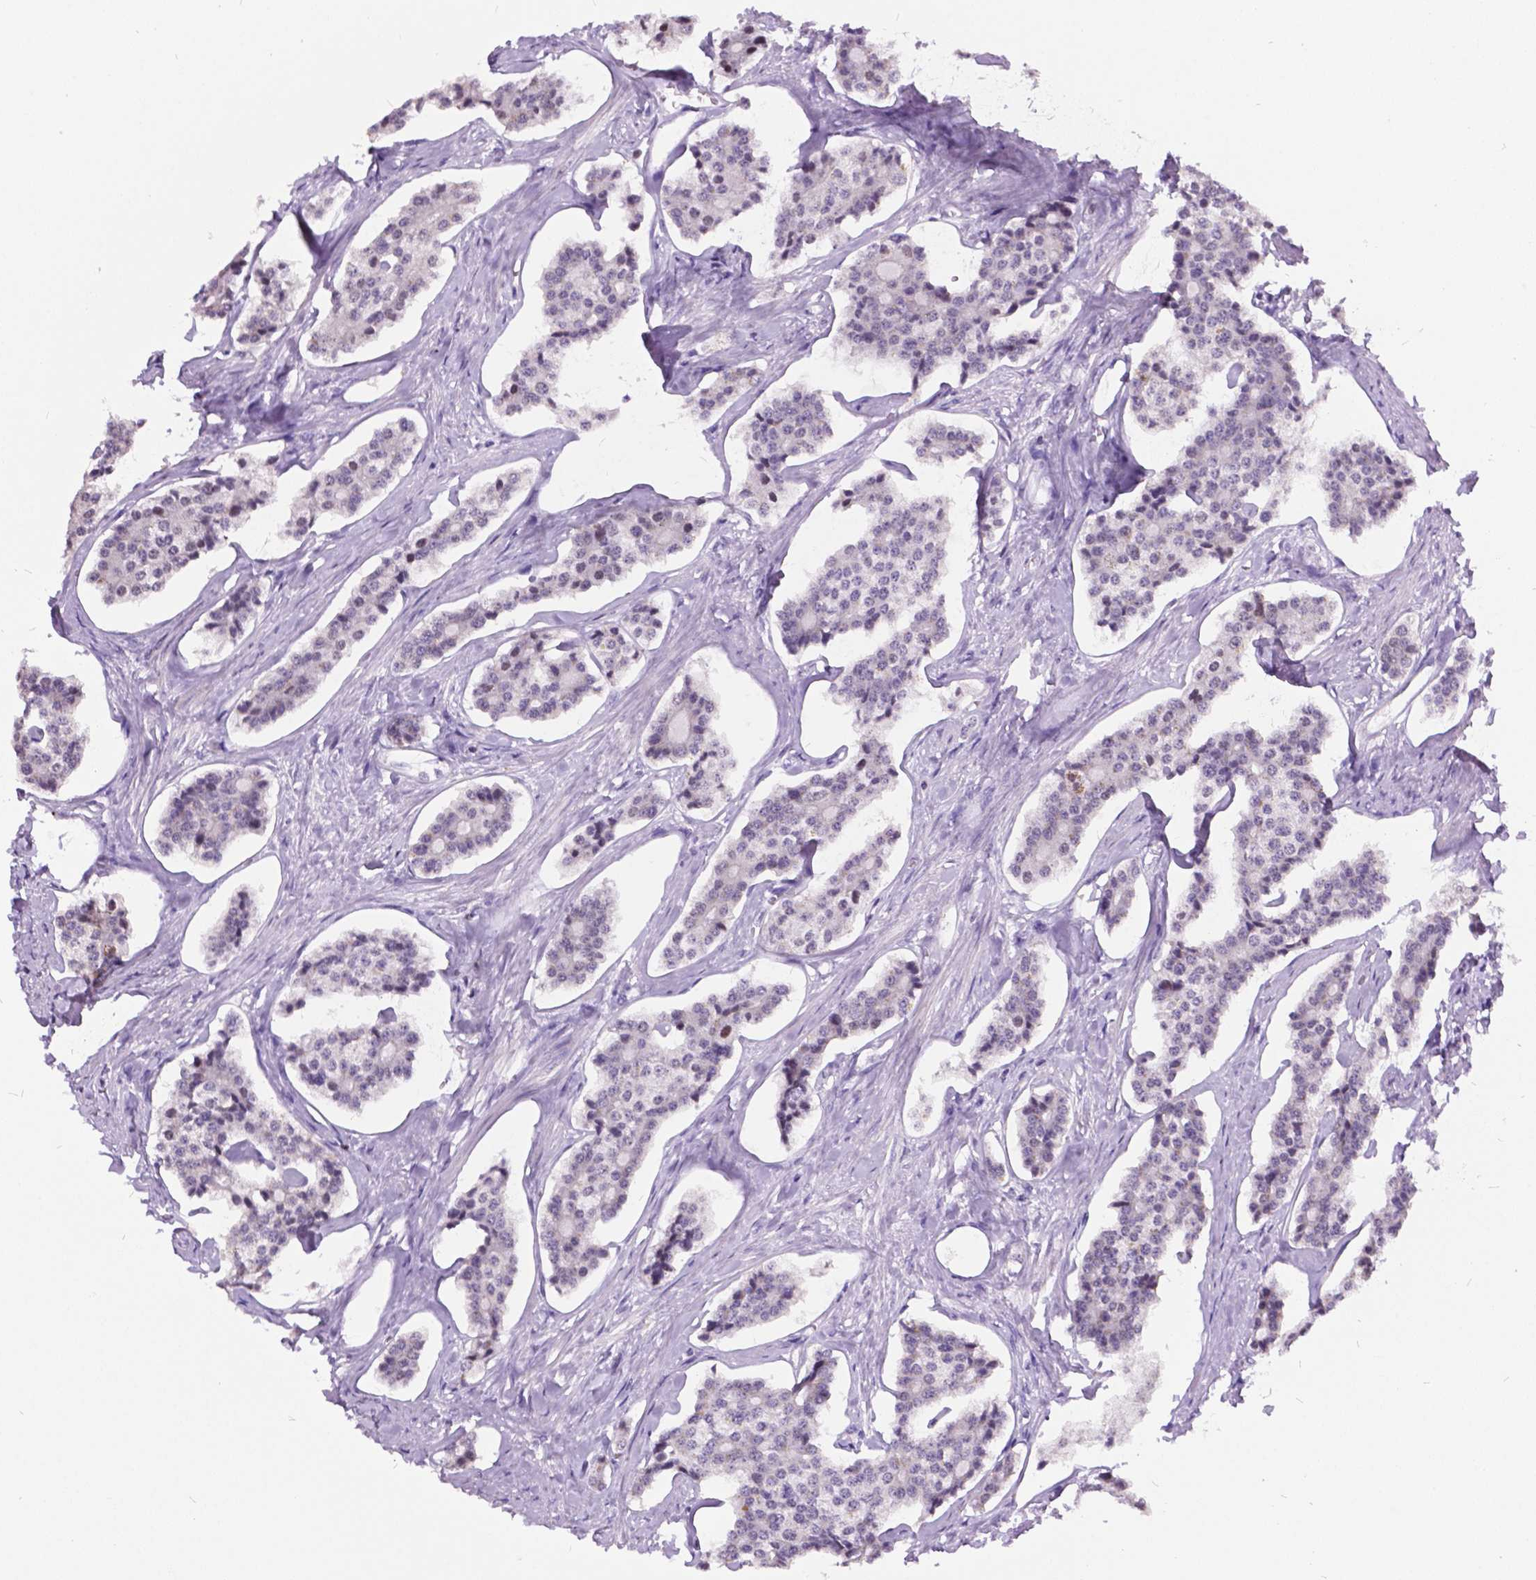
{"staining": {"intensity": "negative", "quantity": "none", "location": "none"}, "tissue": "carcinoid", "cell_type": "Tumor cells", "image_type": "cancer", "snomed": [{"axis": "morphology", "description": "Carcinoid, malignant, NOS"}, {"axis": "topography", "description": "Small intestine"}], "caption": "IHC histopathology image of neoplastic tissue: human carcinoid (malignant) stained with DAB (3,3'-diaminobenzidine) displays no significant protein positivity in tumor cells.", "gene": "DPF3", "patient": {"sex": "female", "age": 65}}